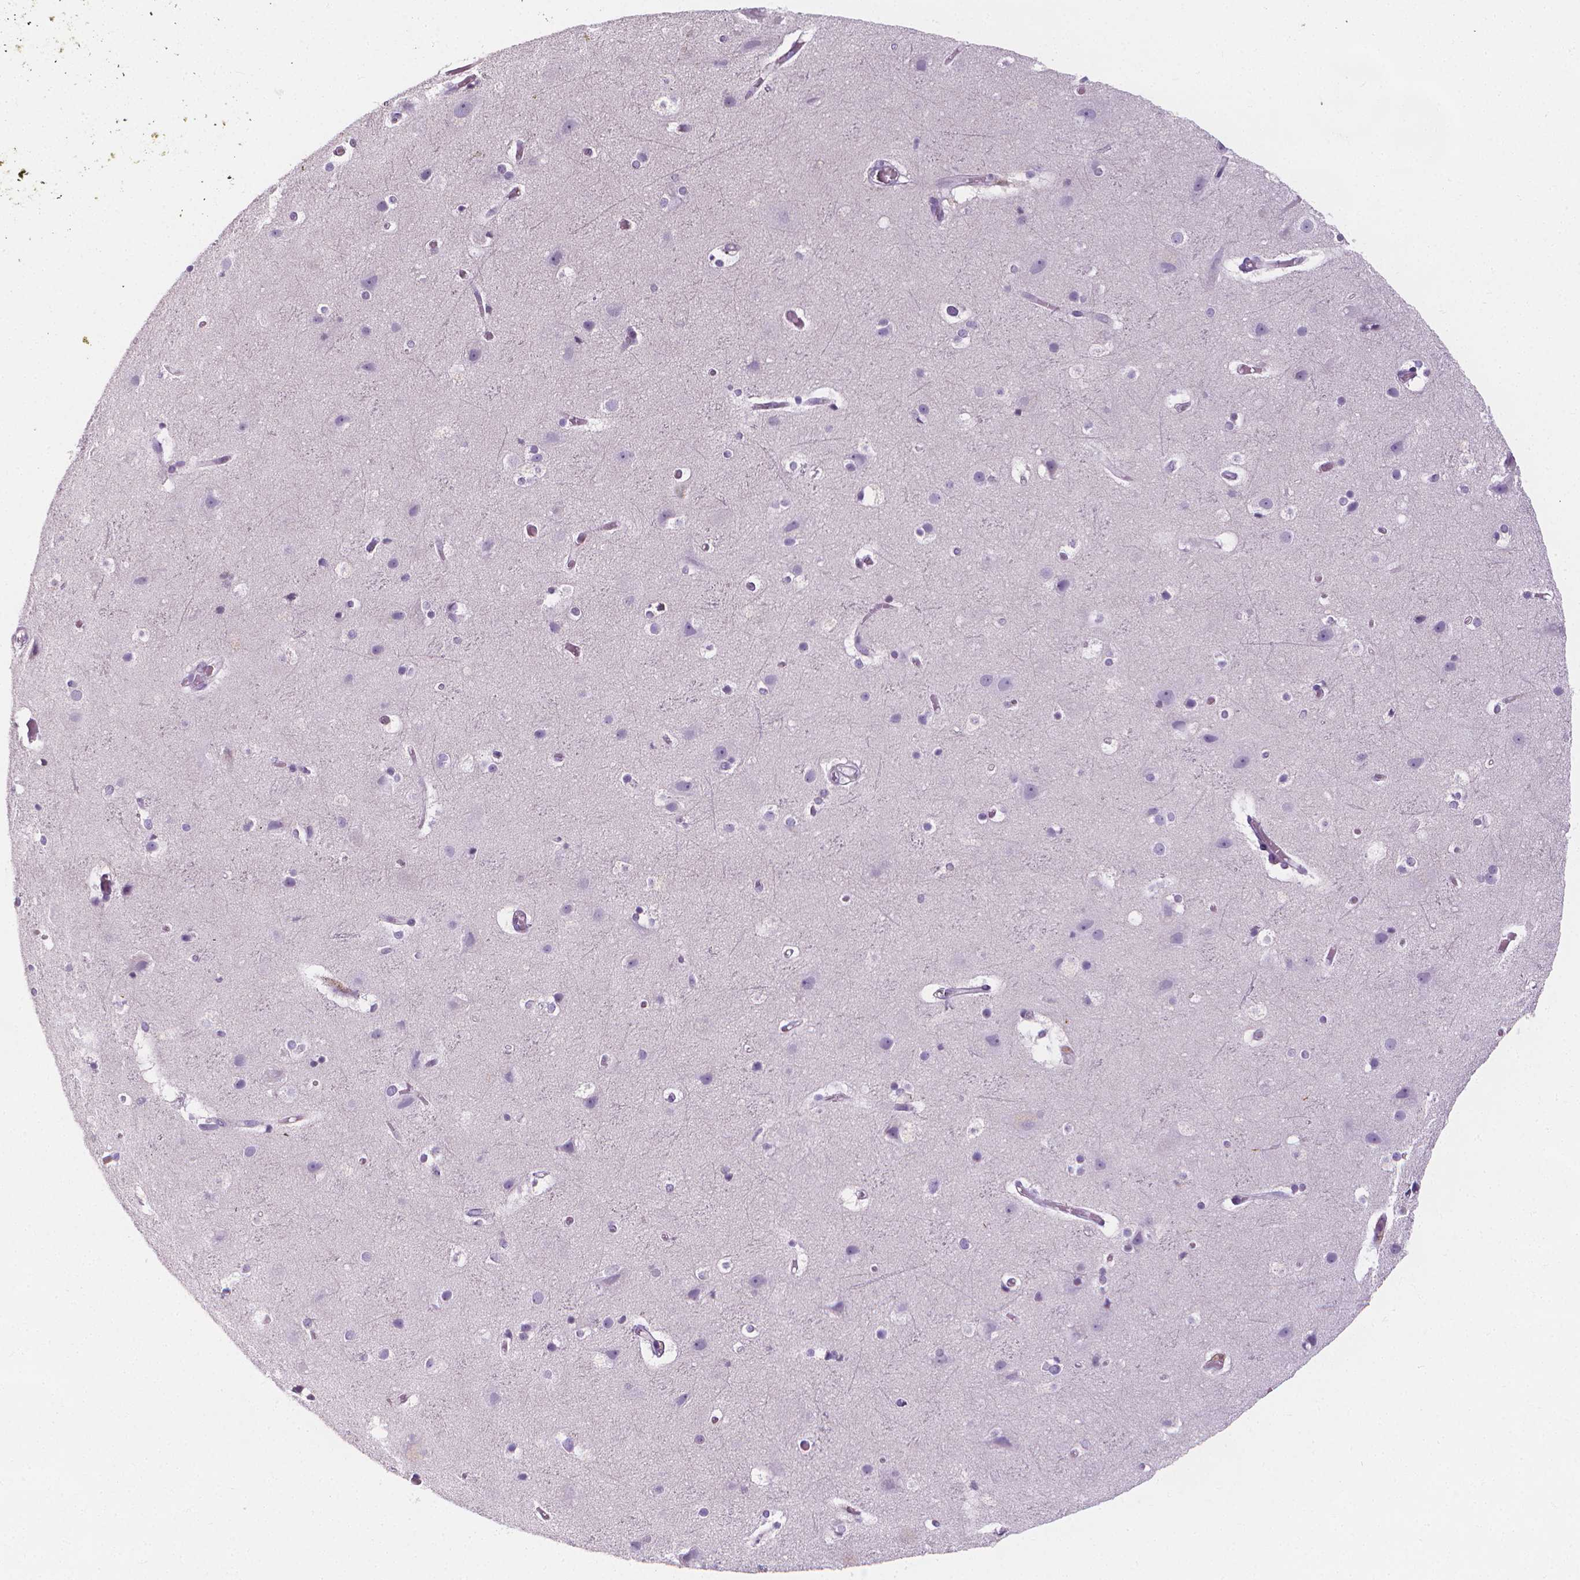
{"staining": {"intensity": "negative", "quantity": "none", "location": "none"}, "tissue": "cerebral cortex", "cell_type": "Endothelial cells", "image_type": "normal", "snomed": [{"axis": "morphology", "description": "Normal tissue, NOS"}, {"axis": "topography", "description": "Cerebral cortex"}], "caption": "DAB (3,3'-diaminobenzidine) immunohistochemical staining of unremarkable human cerebral cortex exhibits no significant staining in endothelial cells.", "gene": "DCAF8L1", "patient": {"sex": "female", "age": 52}}